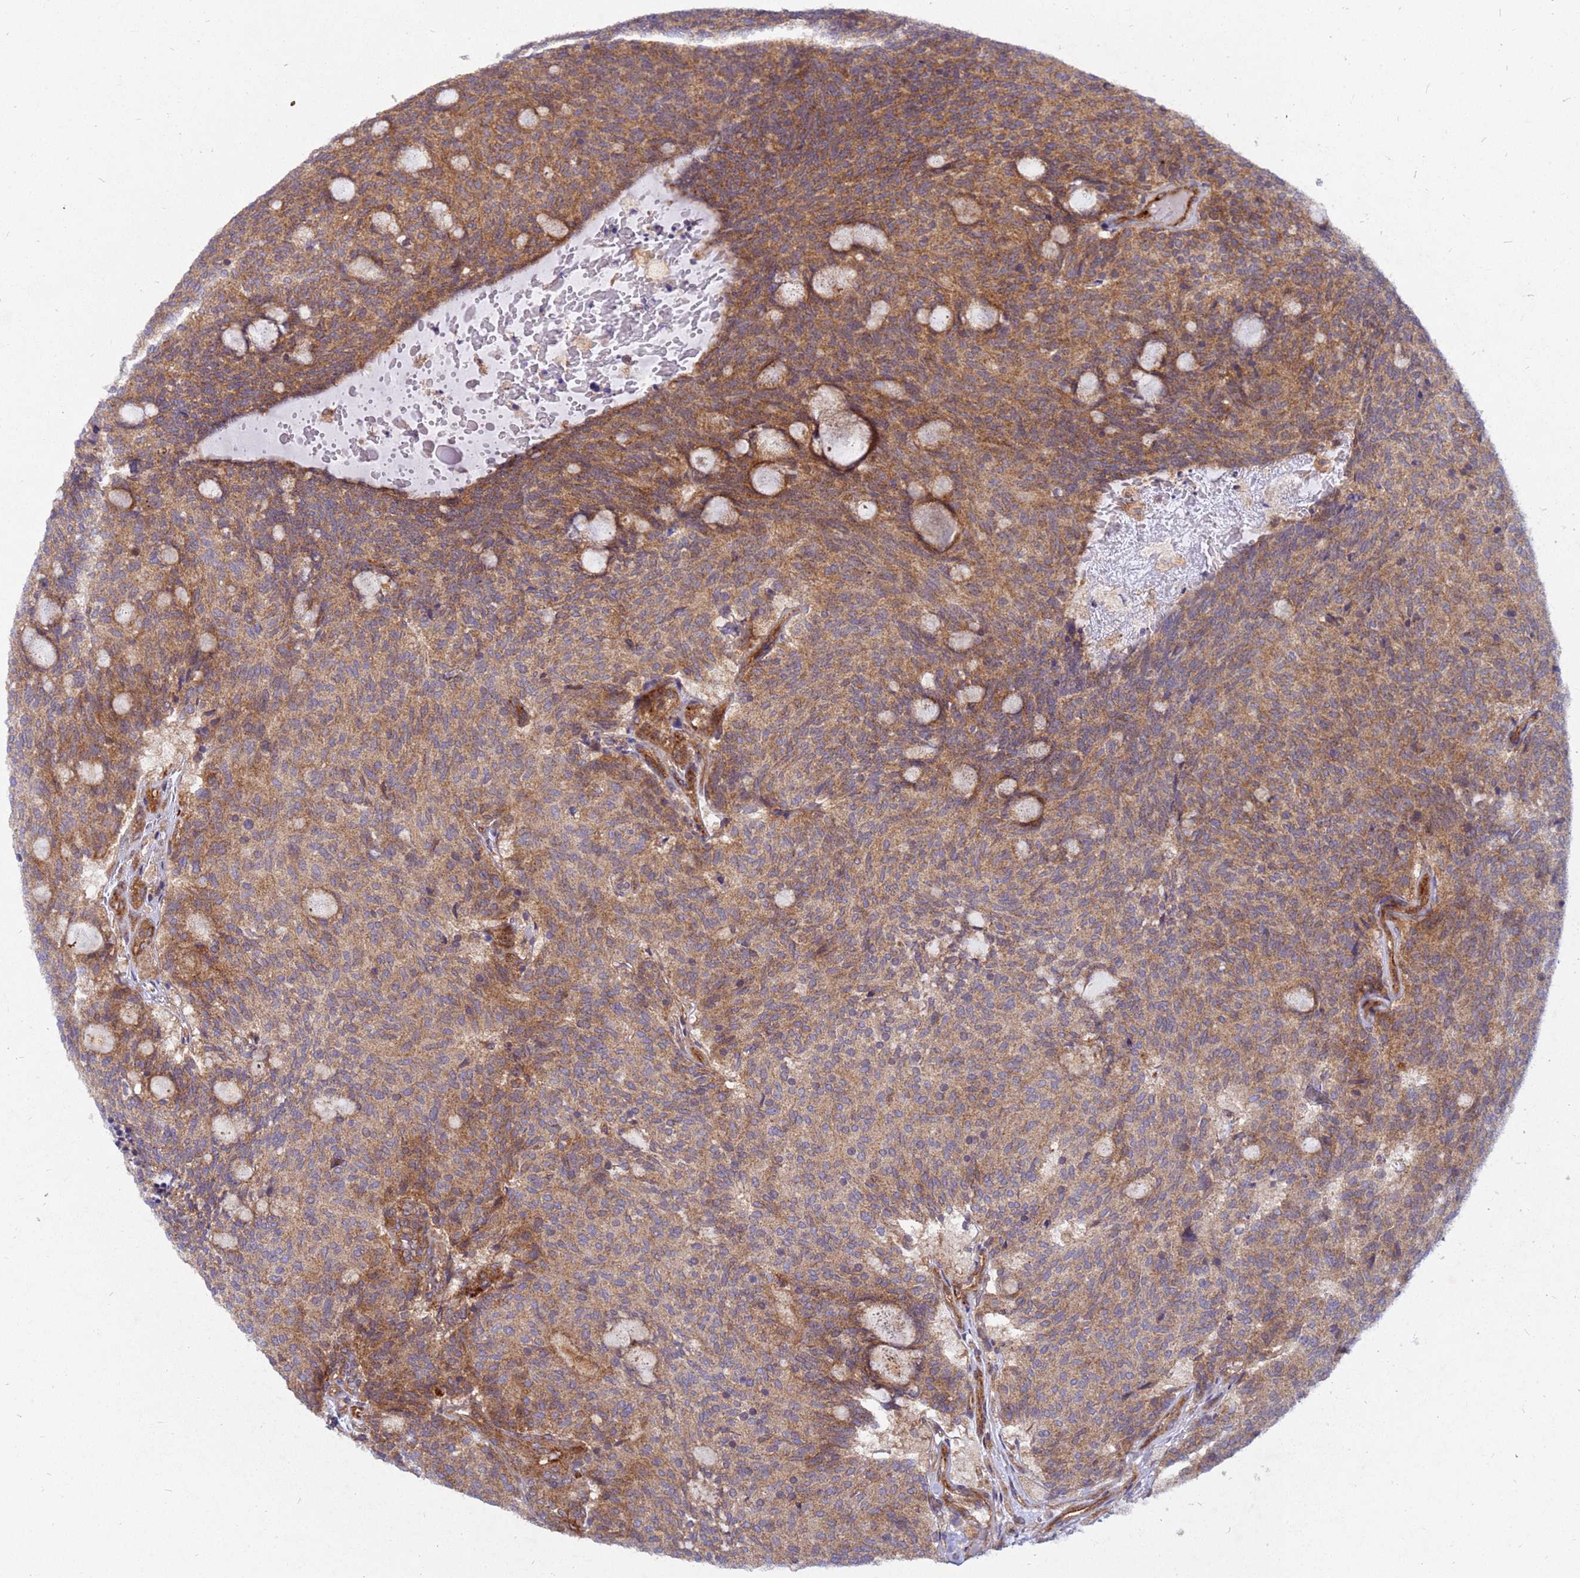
{"staining": {"intensity": "moderate", "quantity": ">75%", "location": "cytoplasmic/membranous"}, "tissue": "carcinoid", "cell_type": "Tumor cells", "image_type": "cancer", "snomed": [{"axis": "morphology", "description": "Carcinoid, malignant, NOS"}, {"axis": "topography", "description": "Pancreas"}], "caption": "A histopathology image of carcinoid stained for a protein reveals moderate cytoplasmic/membranous brown staining in tumor cells.", "gene": "CDC34", "patient": {"sex": "female", "age": 54}}